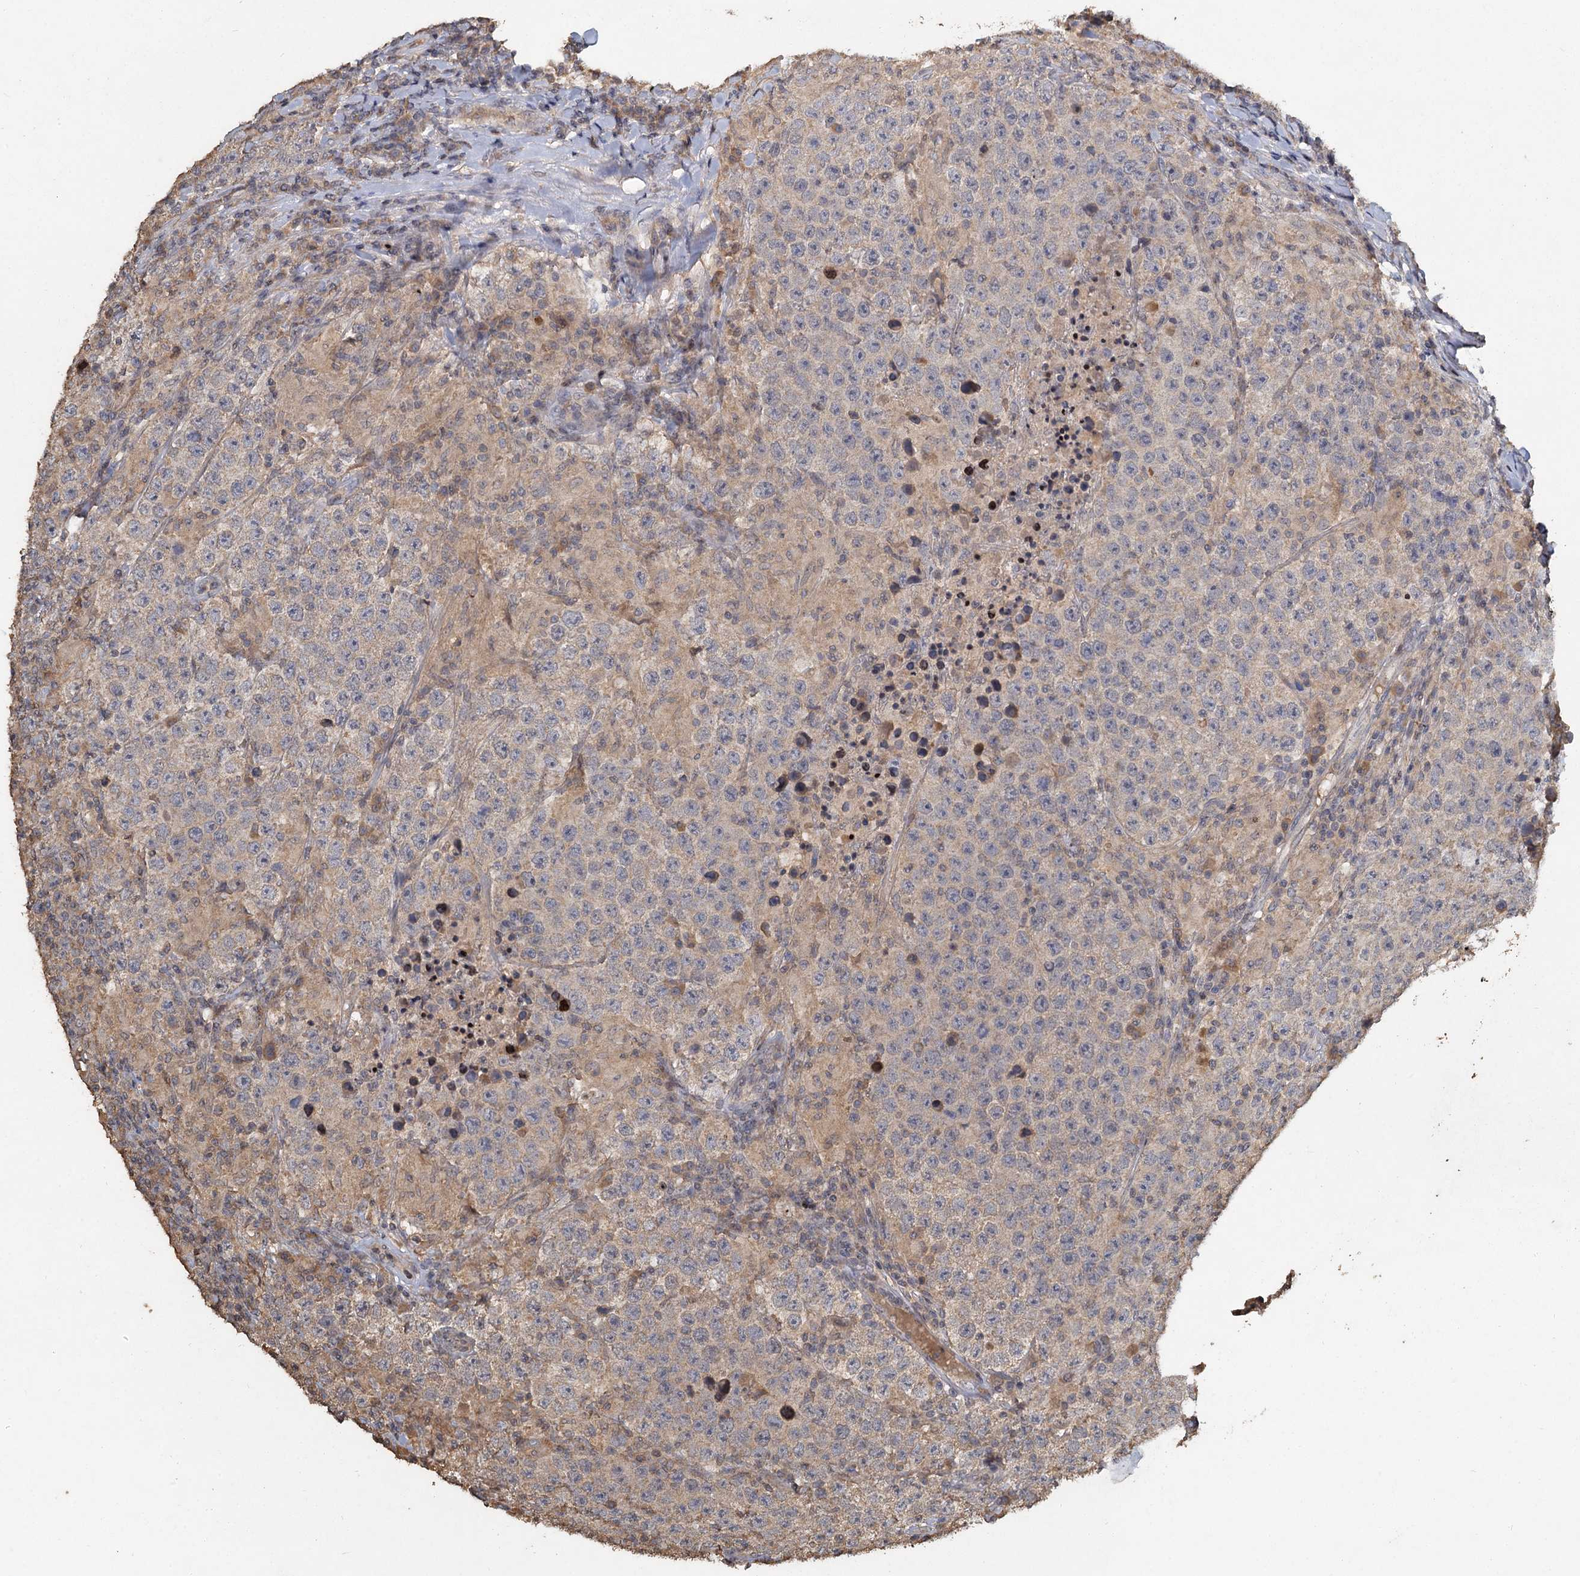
{"staining": {"intensity": "weak", "quantity": "<25%", "location": "cytoplasmic/membranous"}, "tissue": "testis cancer", "cell_type": "Tumor cells", "image_type": "cancer", "snomed": [{"axis": "morphology", "description": "Normal tissue, NOS"}, {"axis": "morphology", "description": "Urothelial carcinoma, High grade"}, {"axis": "morphology", "description": "Seminoma, NOS"}, {"axis": "morphology", "description": "Carcinoma, Embryonal, NOS"}, {"axis": "topography", "description": "Urinary bladder"}, {"axis": "topography", "description": "Testis"}], "caption": "An IHC micrograph of testis urothelial carcinoma (high-grade) is shown. There is no staining in tumor cells of testis urothelial carcinoma (high-grade).", "gene": "CCDC61", "patient": {"sex": "male", "age": 41}}